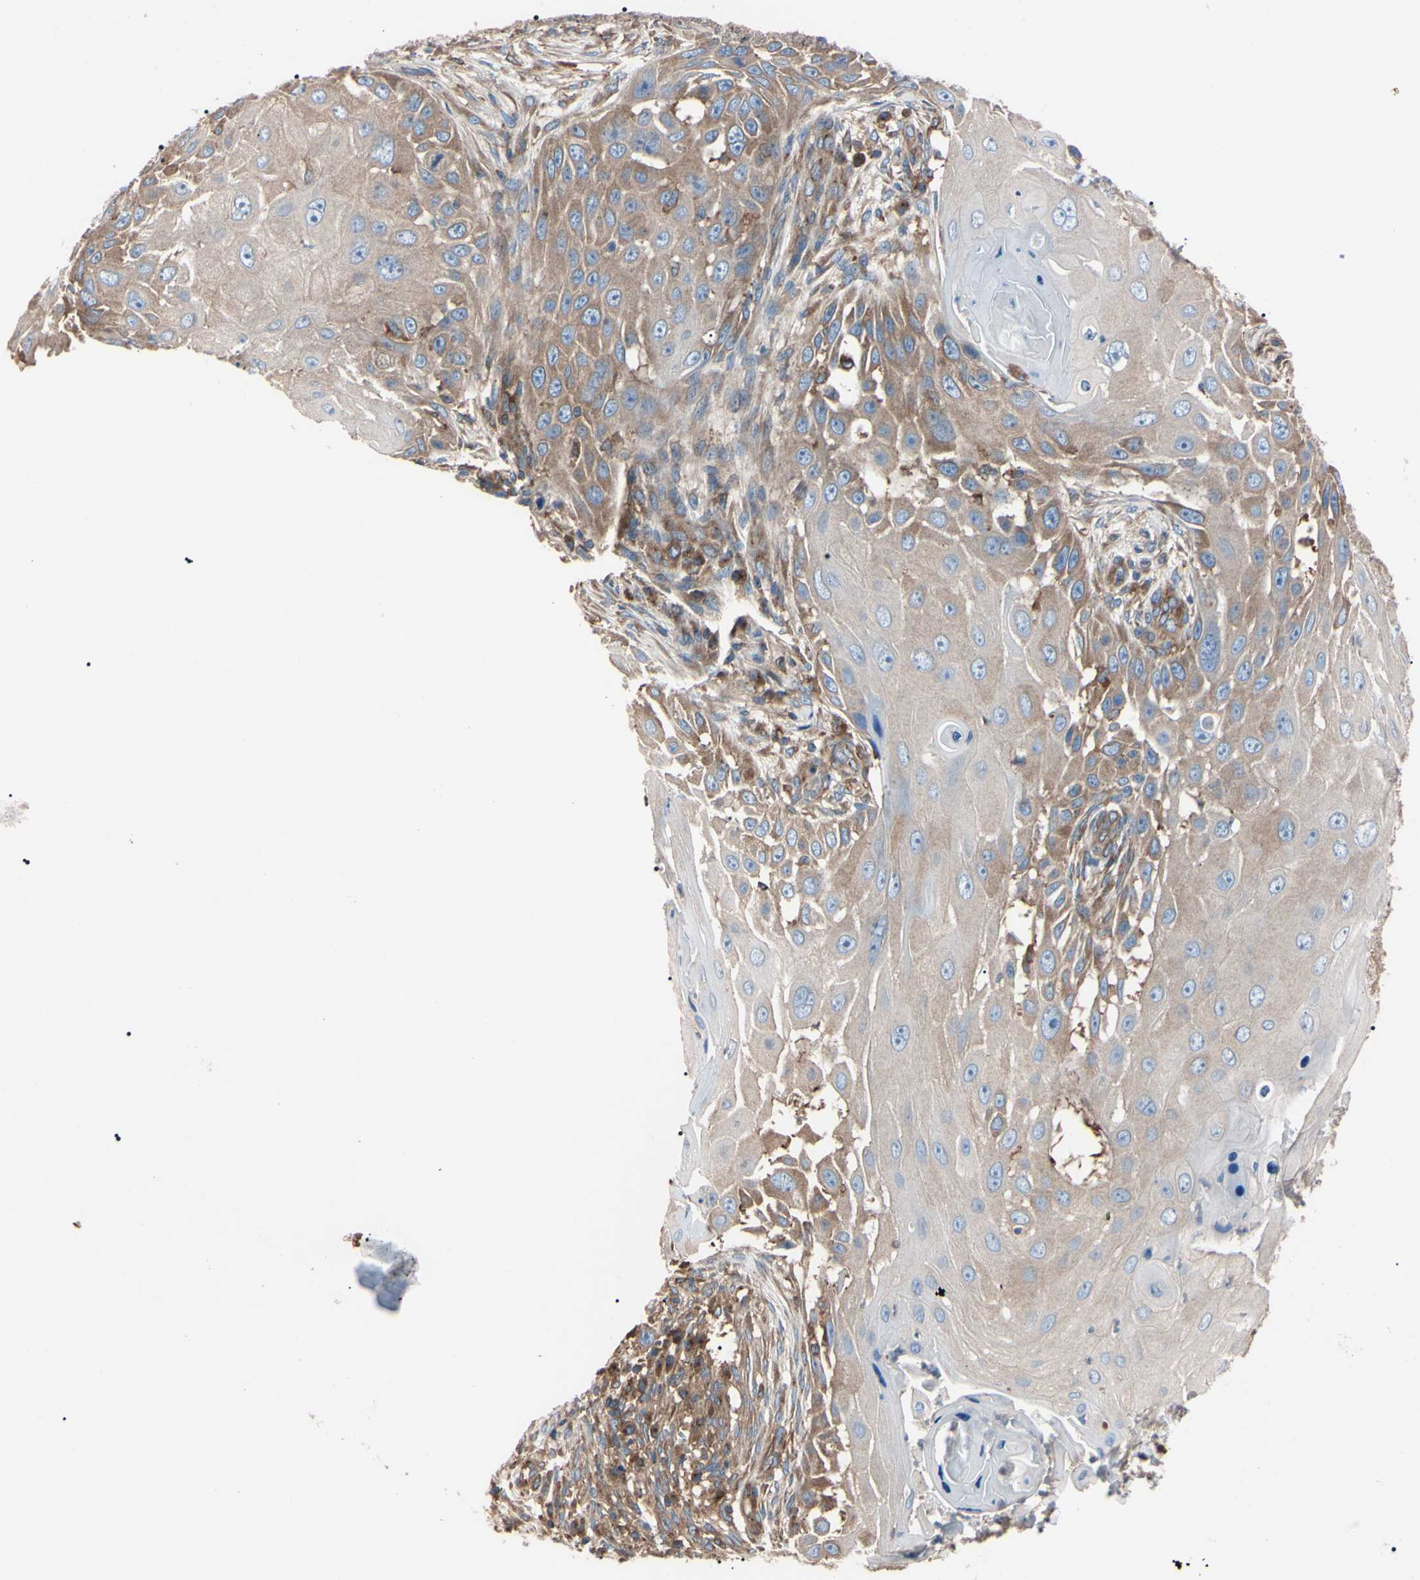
{"staining": {"intensity": "moderate", "quantity": "25%-75%", "location": "cytoplasmic/membranous"}, "tissue": "skin cancer", "cell_type": "Tumor cells", "image_type": "cancer", "snomed": [{"axis": "morphology", "description": "Squamous cell carcinoma, NOS"}, {"axis": "topography", "description": "Skin"}], "caption": "This photomicrograph displays IHC staining of human skin cancer (squamous cell carcinoma), with medium moderate cytoplasmic/membranous positivity in approximately 25%-75% of tumor cells.", "gene": "PRKACA", "patient": {"sex": "female", "age": 44}}